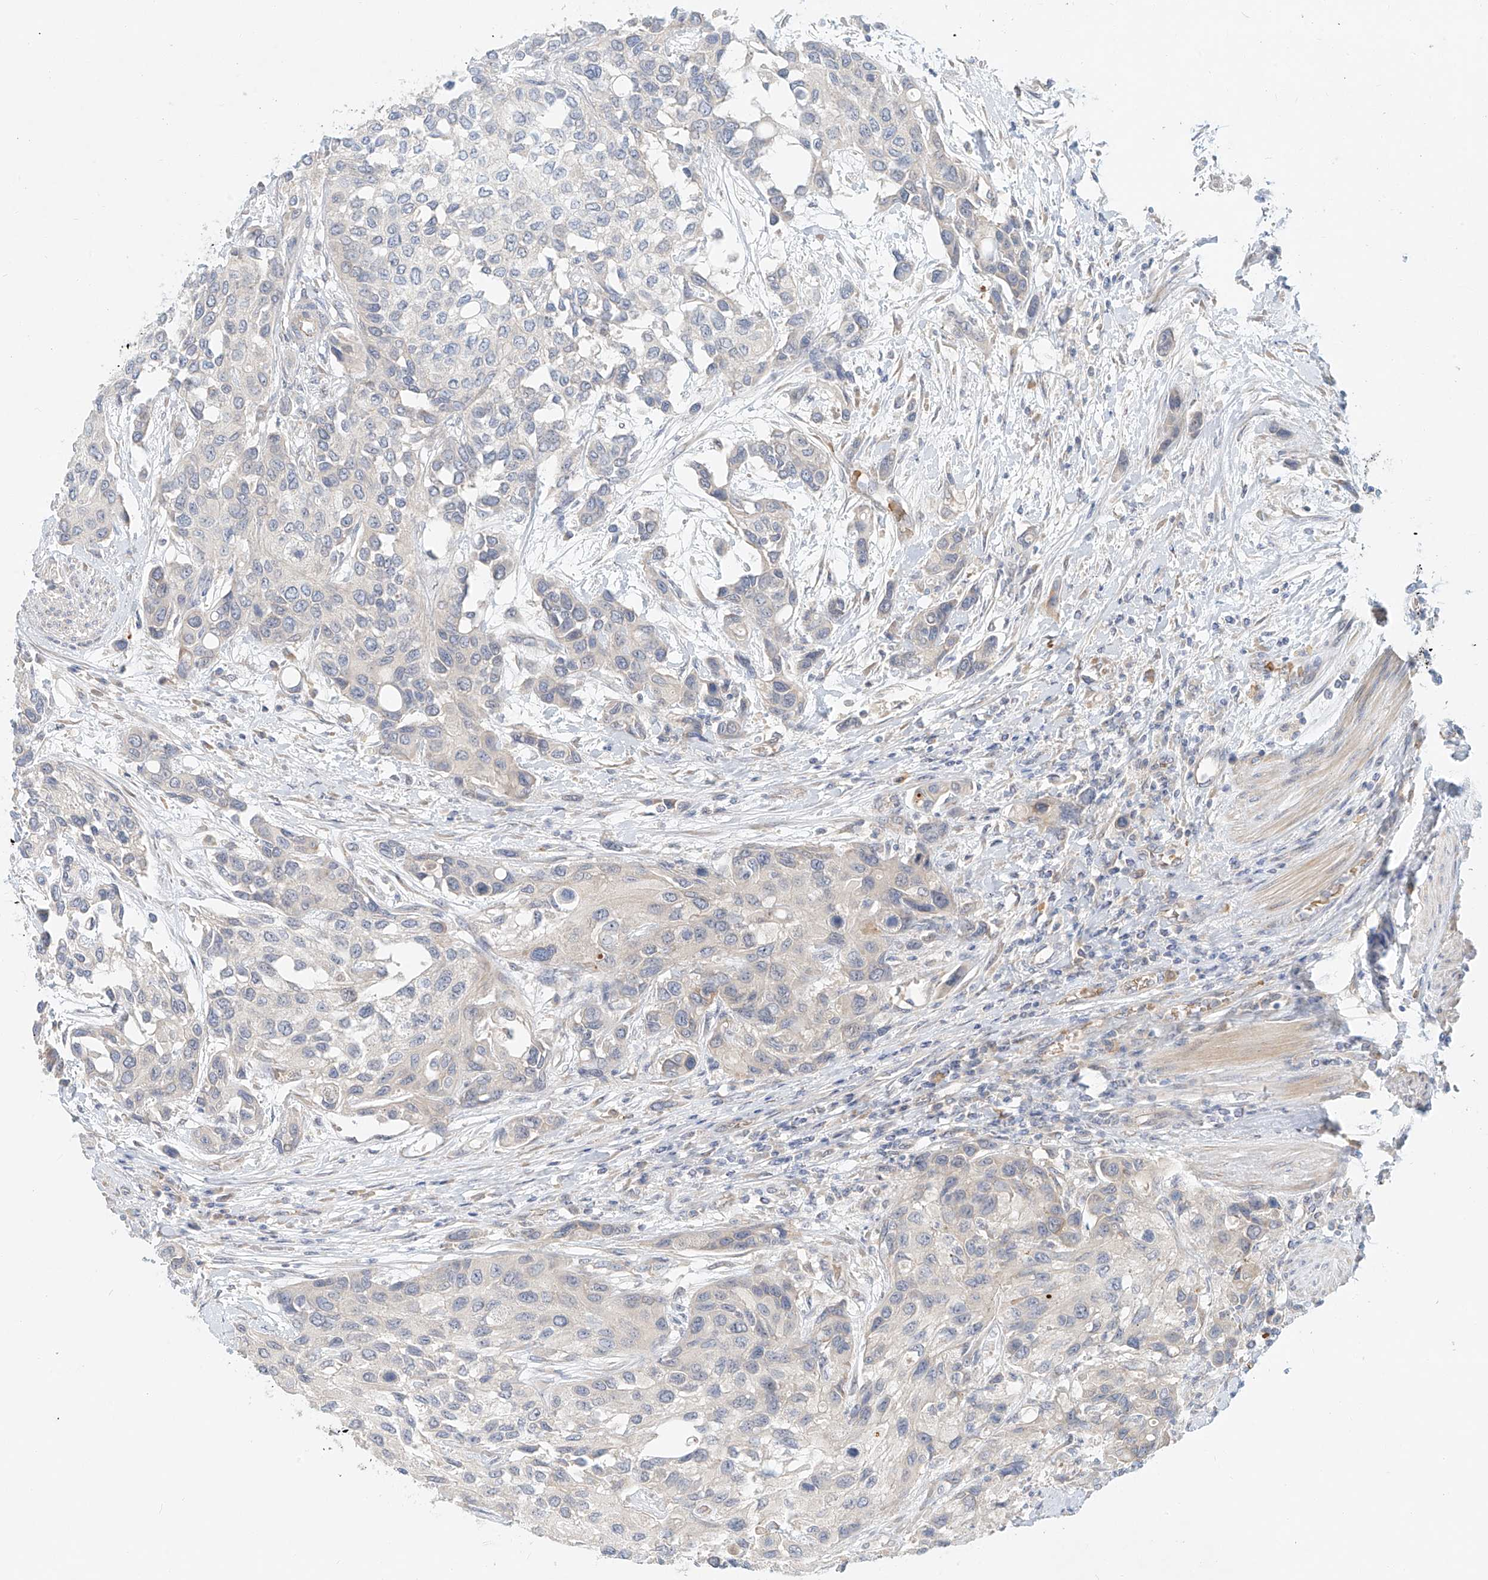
{"staining": {"intensity": "negative", "quantity": "none", "location": "none"}, "tissue": "urothelial cancer", "cell_type": "Tumor cells", "image_type": "cancer", "snomed": [{"axis": "morphology", "description": "Normal tissue, NOS"}, {"axis": "morphology", "description": "Urothelial carcinoma, High grade"}, {"axis": "topography", "description": "Vascular tissue"}, {"axis": "topography", "description": "Urinary bladder"}], "caption": "The image reveals no staining of tumor cells in urothelial carcinoma (high-grade).", "gene": "SYTL3", "patient": {"sex": "female", "age": 56}}